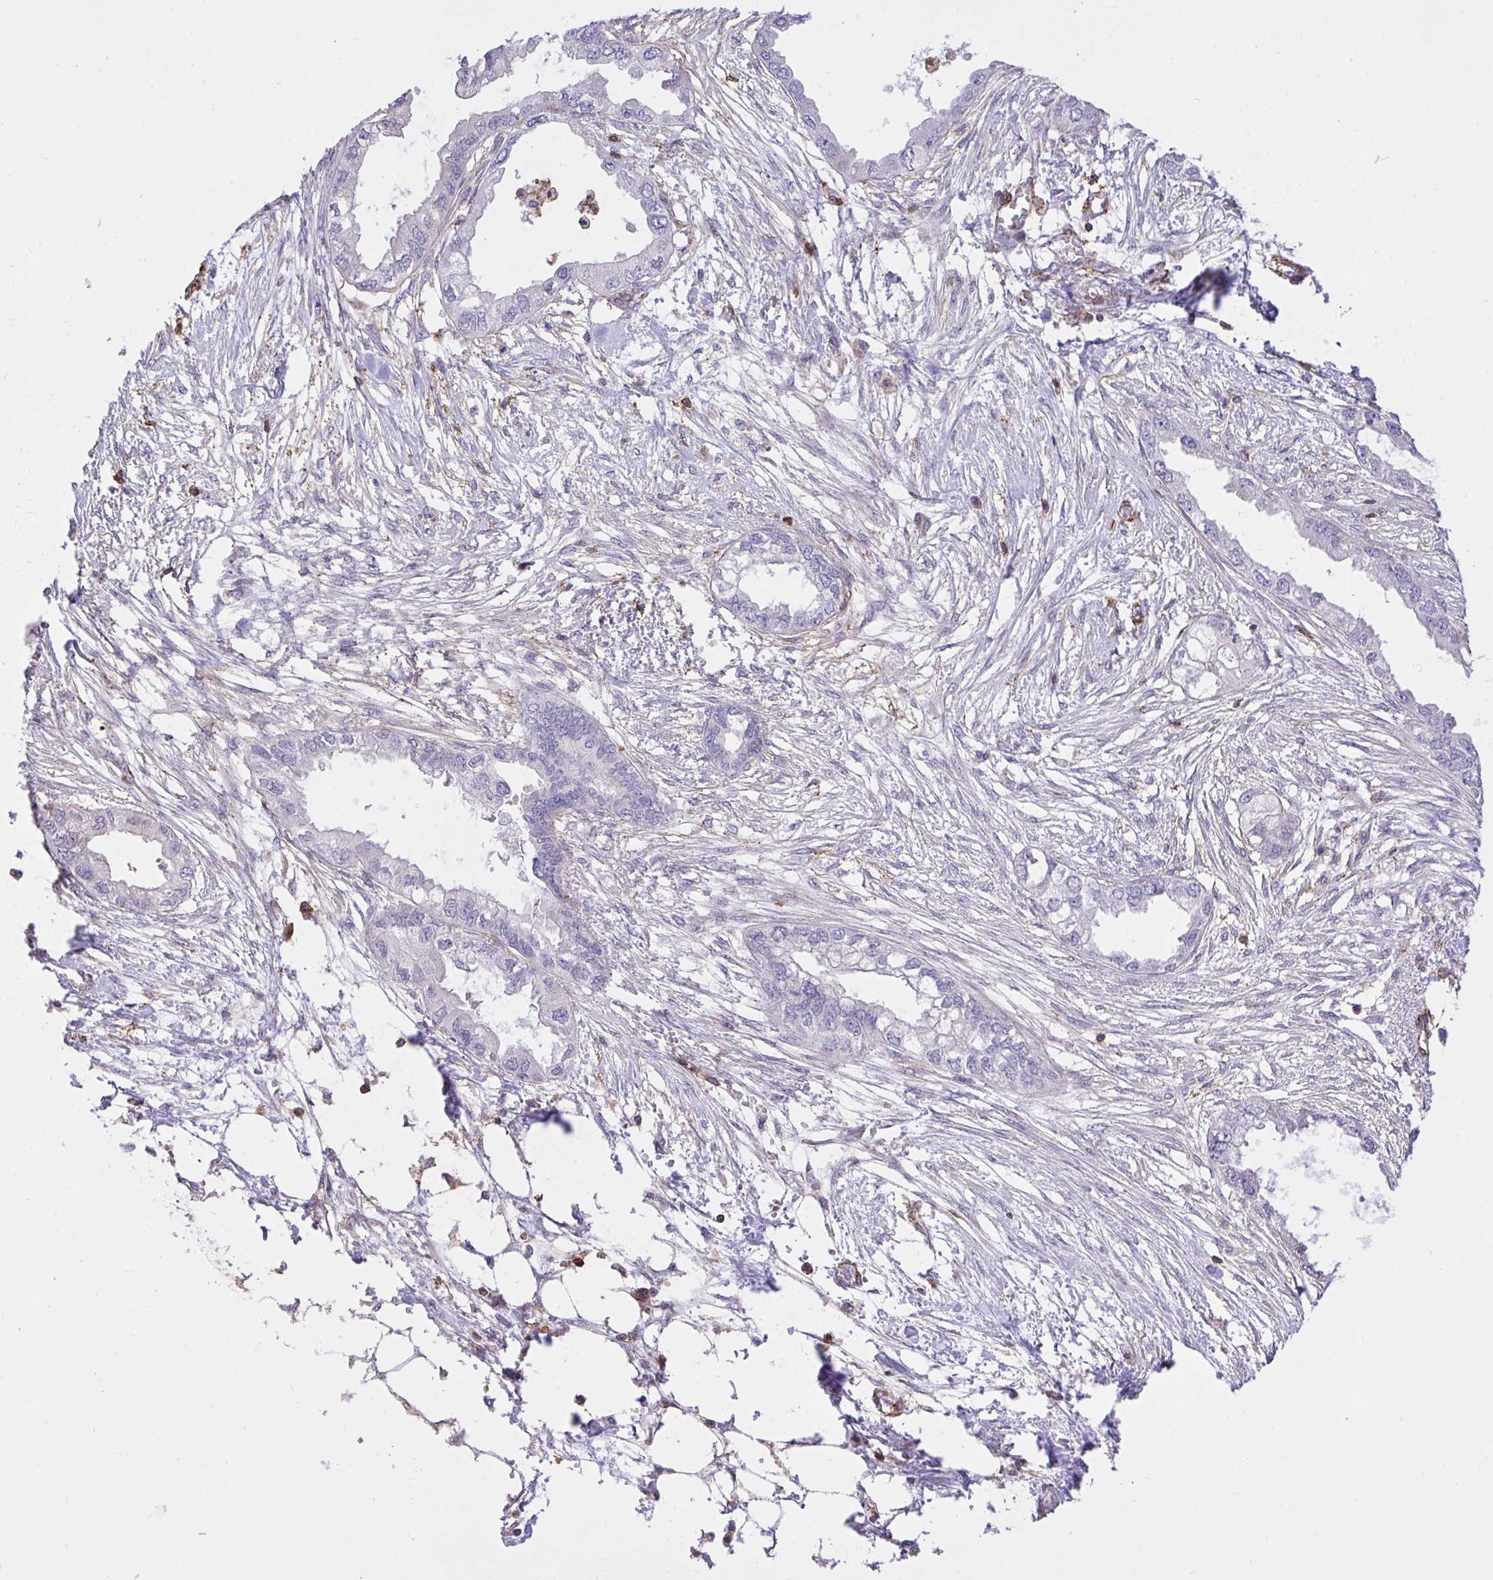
{"staining": {"intensity": "negative", "quantity": "none", "location": "none"}, "tissue": "endometrial cancer", "cell_type": "Tumor cells", "image_type": "cancer", "snomed": [{"axis": "morphology", "description": "Adenocarcinoma, NOS"}, {"axis": "morphology", "description": "Adenocarcinoma, metastatic, NOS"}, {"axis": "topography", "description": "Adipose tissue"}, {"axis": "topography", "description": "Endometrium"}], "caption": "High power microscopy photomicrograph of an immunohistochemistry histopathology image of endometrial cancer (adenocarcinoma), revealing no significant positivity in tumor cells. The staining is performed using DAB brown chromogen with nuclei counter-stained in using hematoxylin.", "gene": "ERI1", "patient": {"sex": "female", "age": 67}}